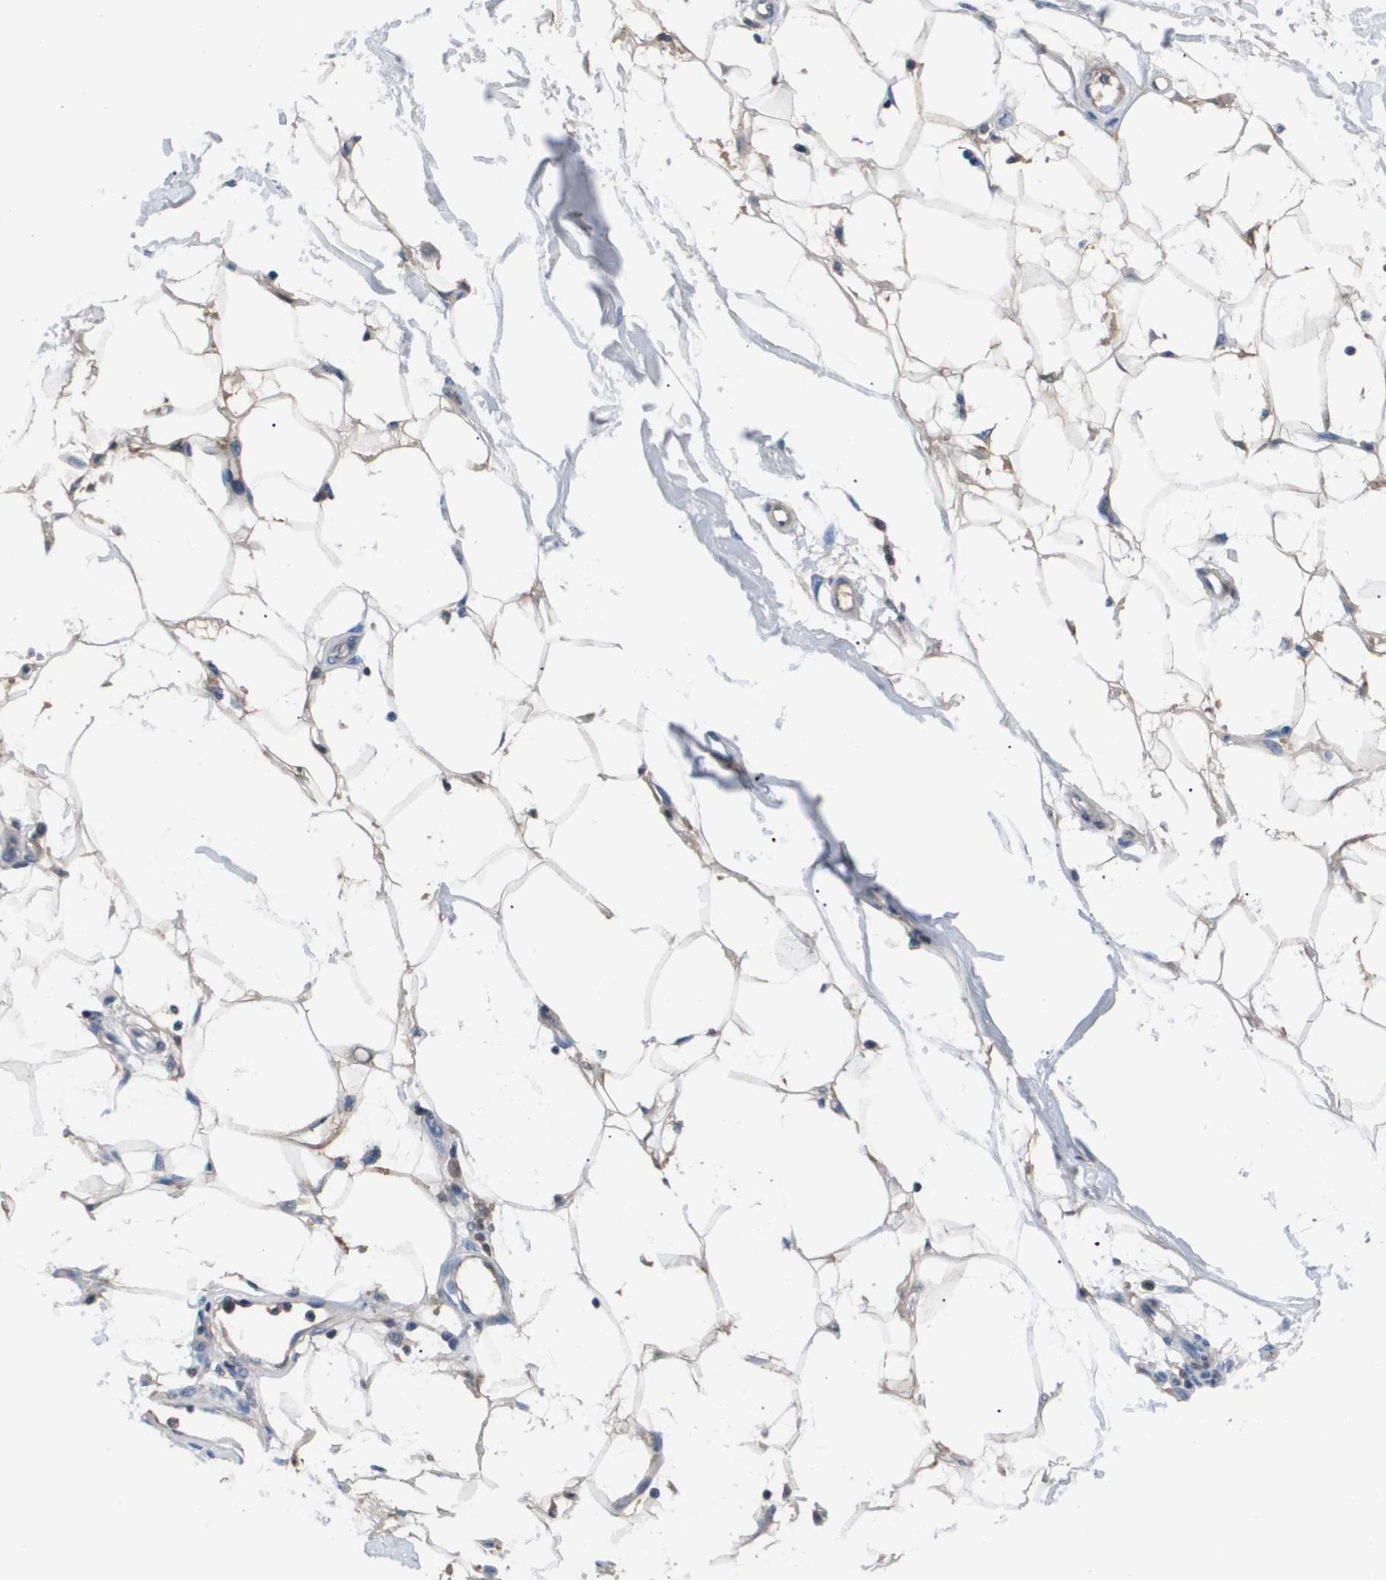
{"staining": {"intensity": "negative", "quantity": "none", "location": "none"}, "tissue": "adipose tissue", "cell_type": "Adipocytes", "image_type": "normal", "snomed": [{"axis": "morphology", "description": "Normal tissue, NOS"}, {"axis": "morphology", "description": "Squamous cell carcinoma, NOS"}, {"axis": "topography", "description": "Skin"}, {"axis": "topography", "description": "Peripheral nerve tissue"}], "caption": "Adipocytes show no significant protein expression in unremarkable adipose tissue. The staining was performed using DAB to visualize the protein expression in brown, while the nuclei were stained in blue with hematoxylin (Magnification: 20x).", "gene": "SERPINA6", "patient": {"sex": "male", "age": 83}}